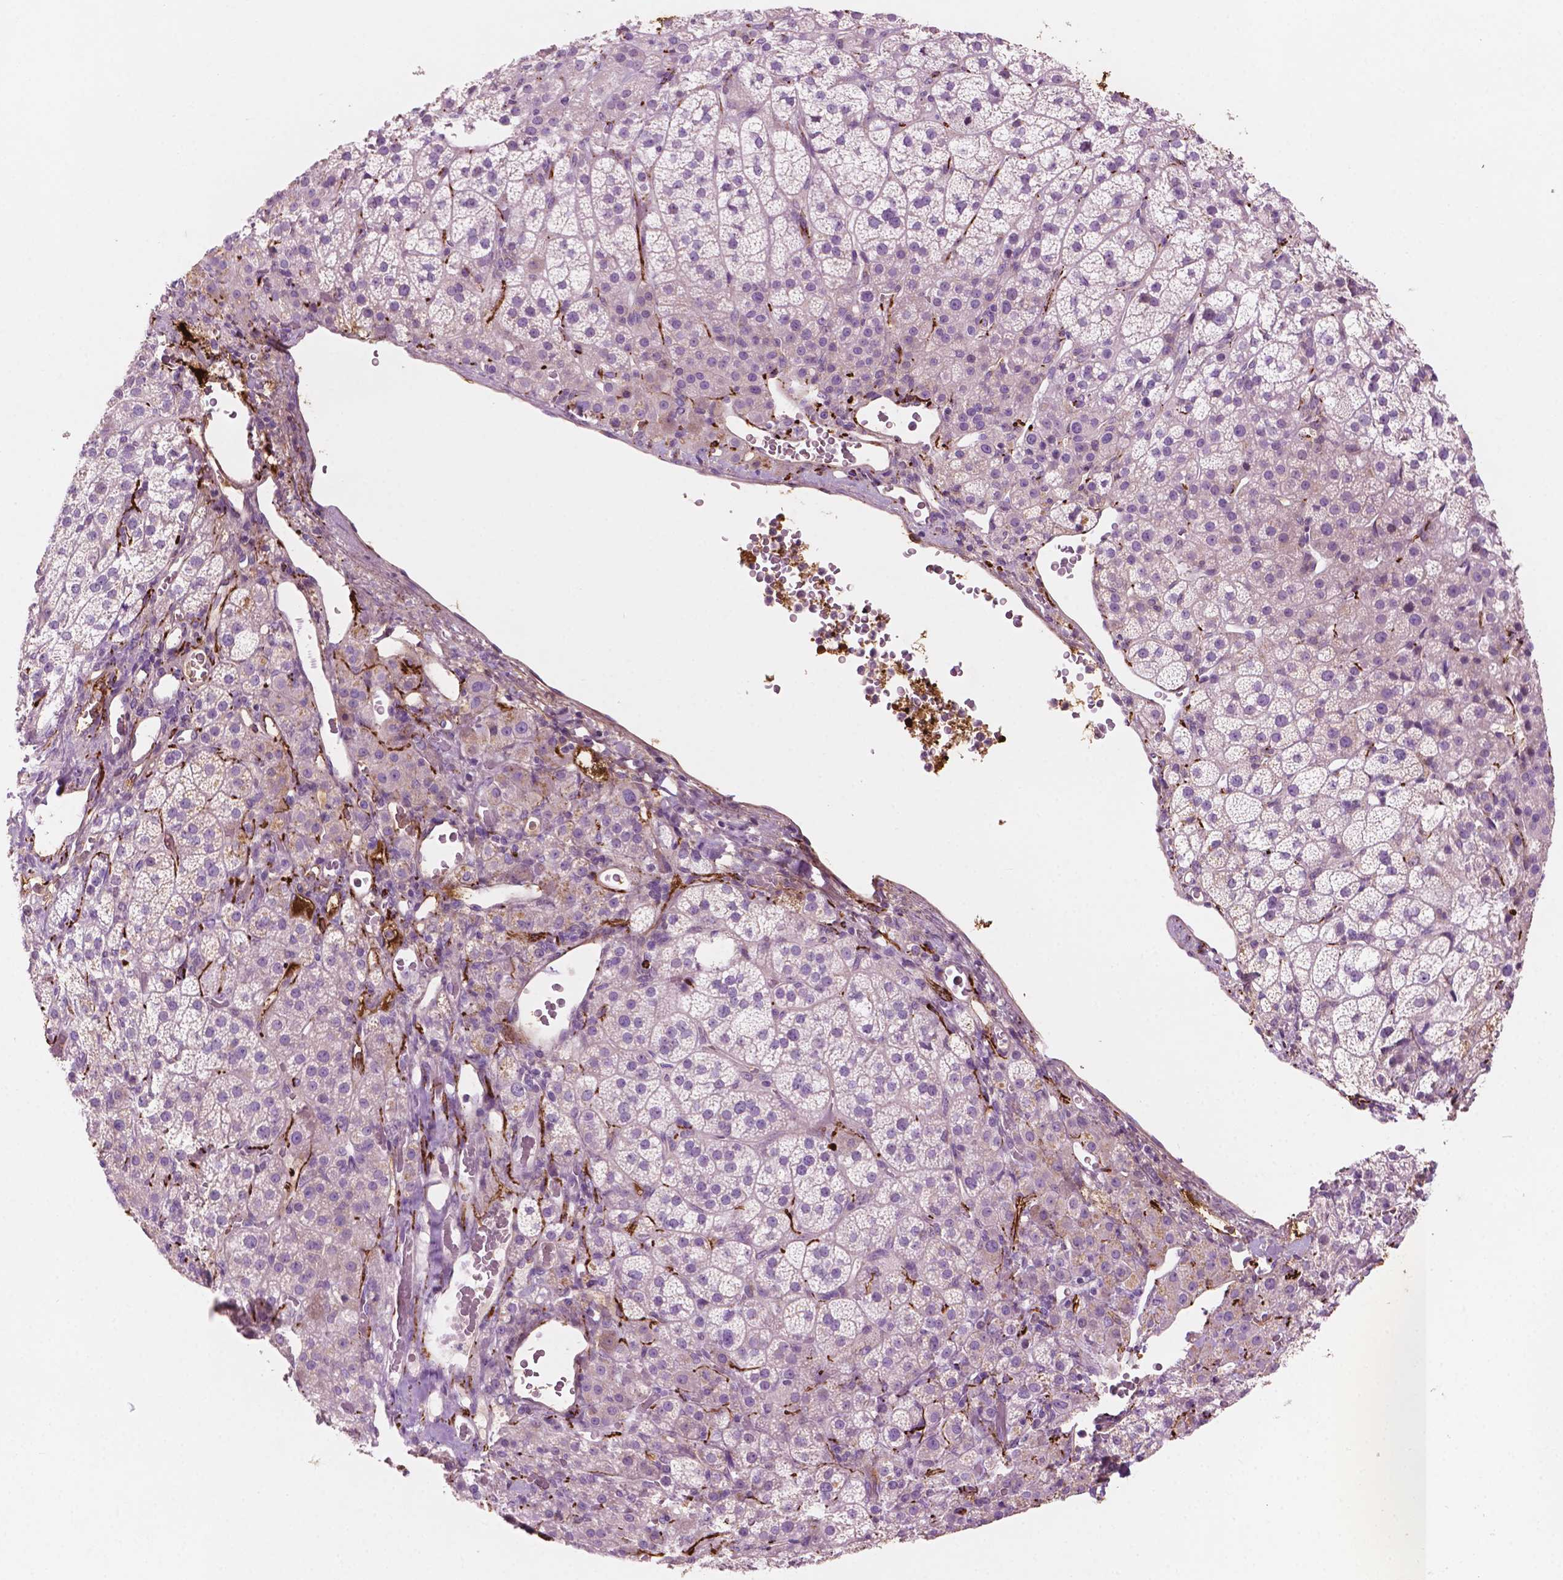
{"staining": {"intensity": "strong", "quantity": "25%-75%", "location": "cytoplasmic/membranous"}, "tissue": "adrenal gland", "cell_type": "Glandular cells", "image_type": "normal", "snomed": [{"axis": "morphology", "description": "Normal tissue, NOS"}, {"axis": "topography", "description": "Adrenal gland"}], "caption": "Protein staining exhibits strong cytoplasmic/membranous positivity in about 25%-75% of glandular cells in benign adrenal gland.", "gene": "LRP1B", "patient": {"sex": "female", "age": 60}}